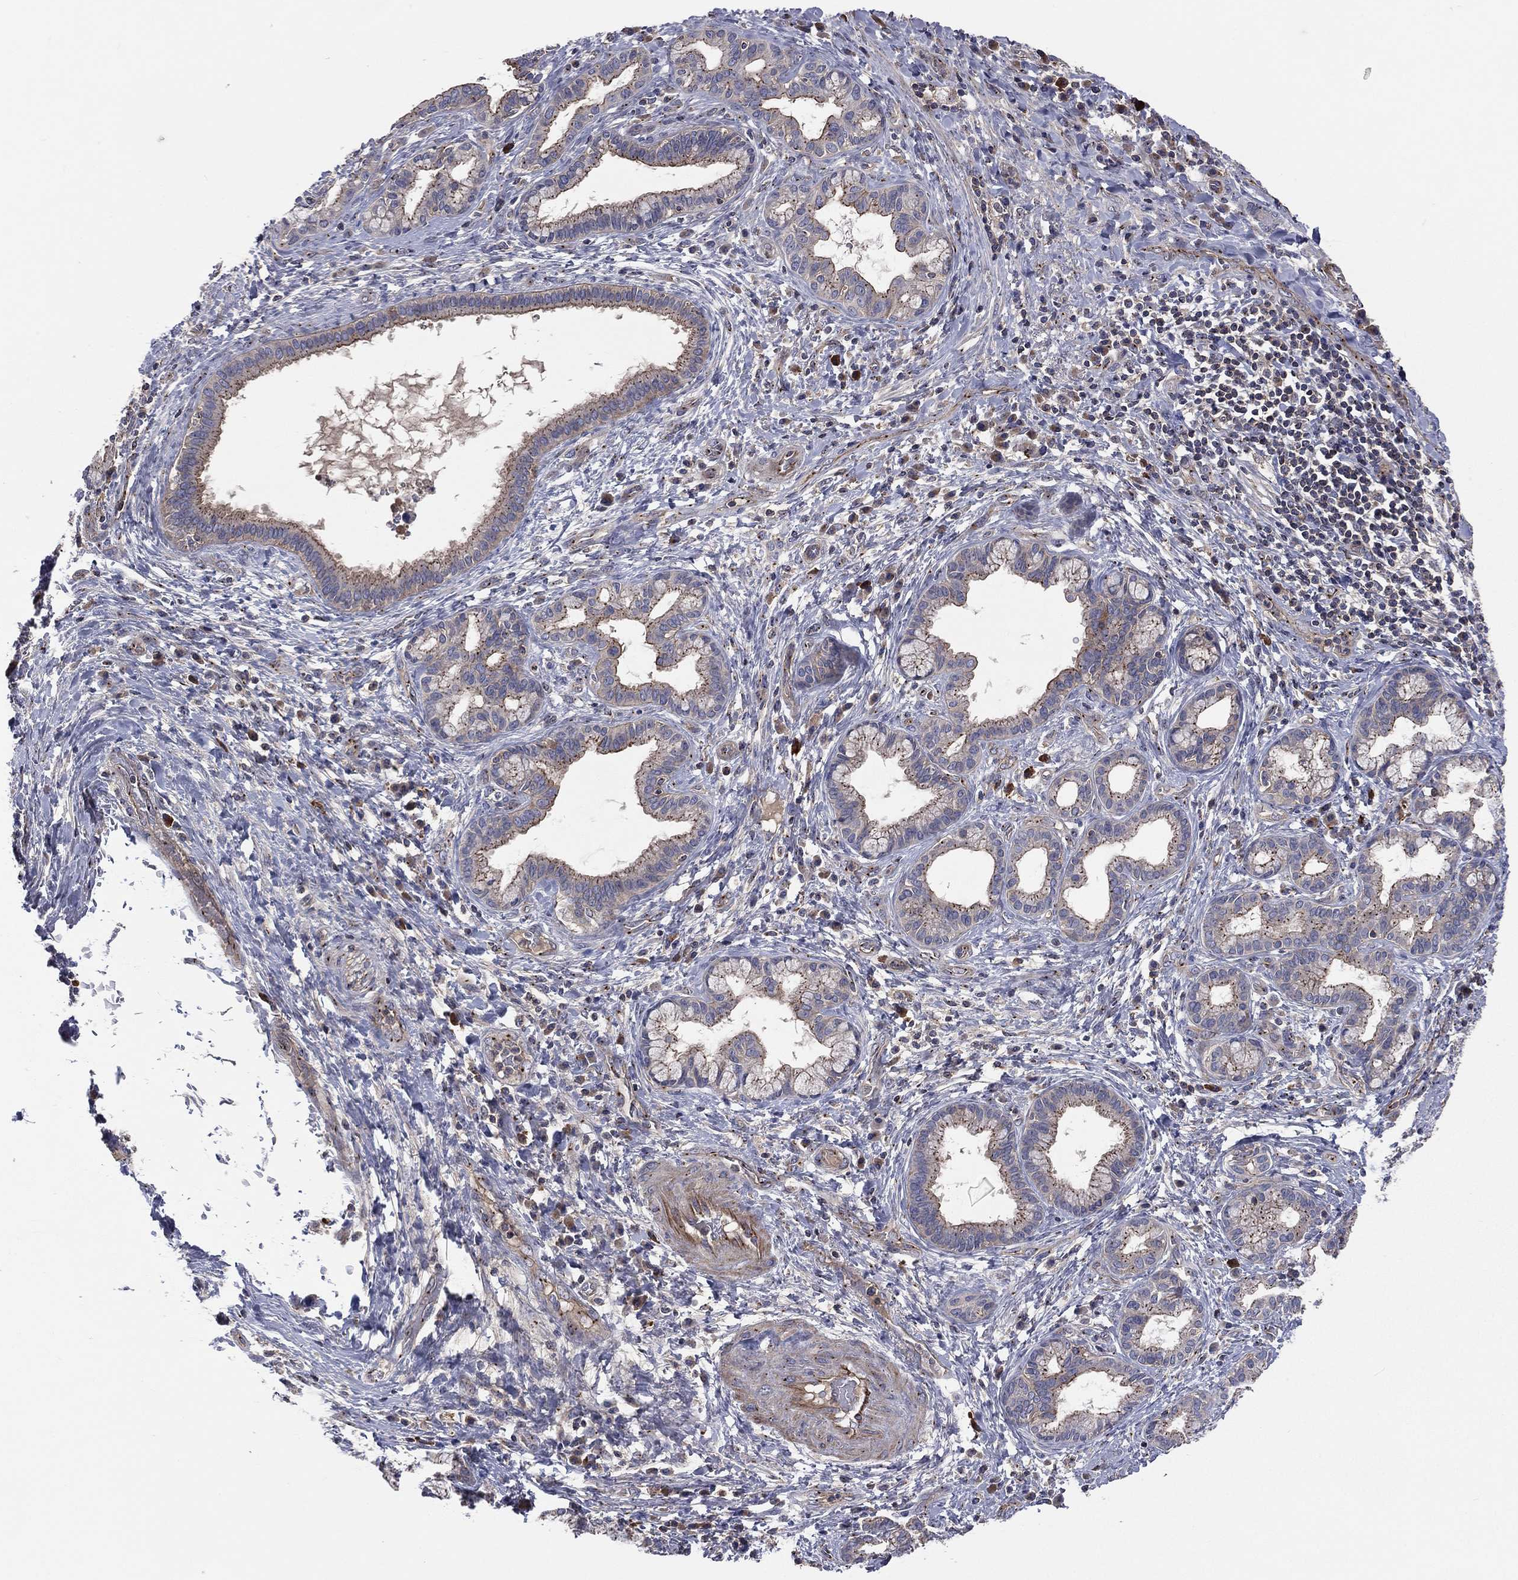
{"staining": {"intensity": "weak", "quantity": ">75%", "location": "cytoplasmic/membranous"}, "tissue": "liver cancer", "cell_type": "Tumor cells", "image_type": "cancer", "snomed": [{"axis": "morphology", "description": "Cholangiocarcinoma"}, {"axis": "topography", "description": "Liver"}], "caption": "Protein expression analysis of liver cholangiocarcinoma exhibits weak cytoplasmic/membranous positivity in approximately >75% of tumor cells.", "gene": "CROCC", "patient": {"sex": "female", "age": 73}}